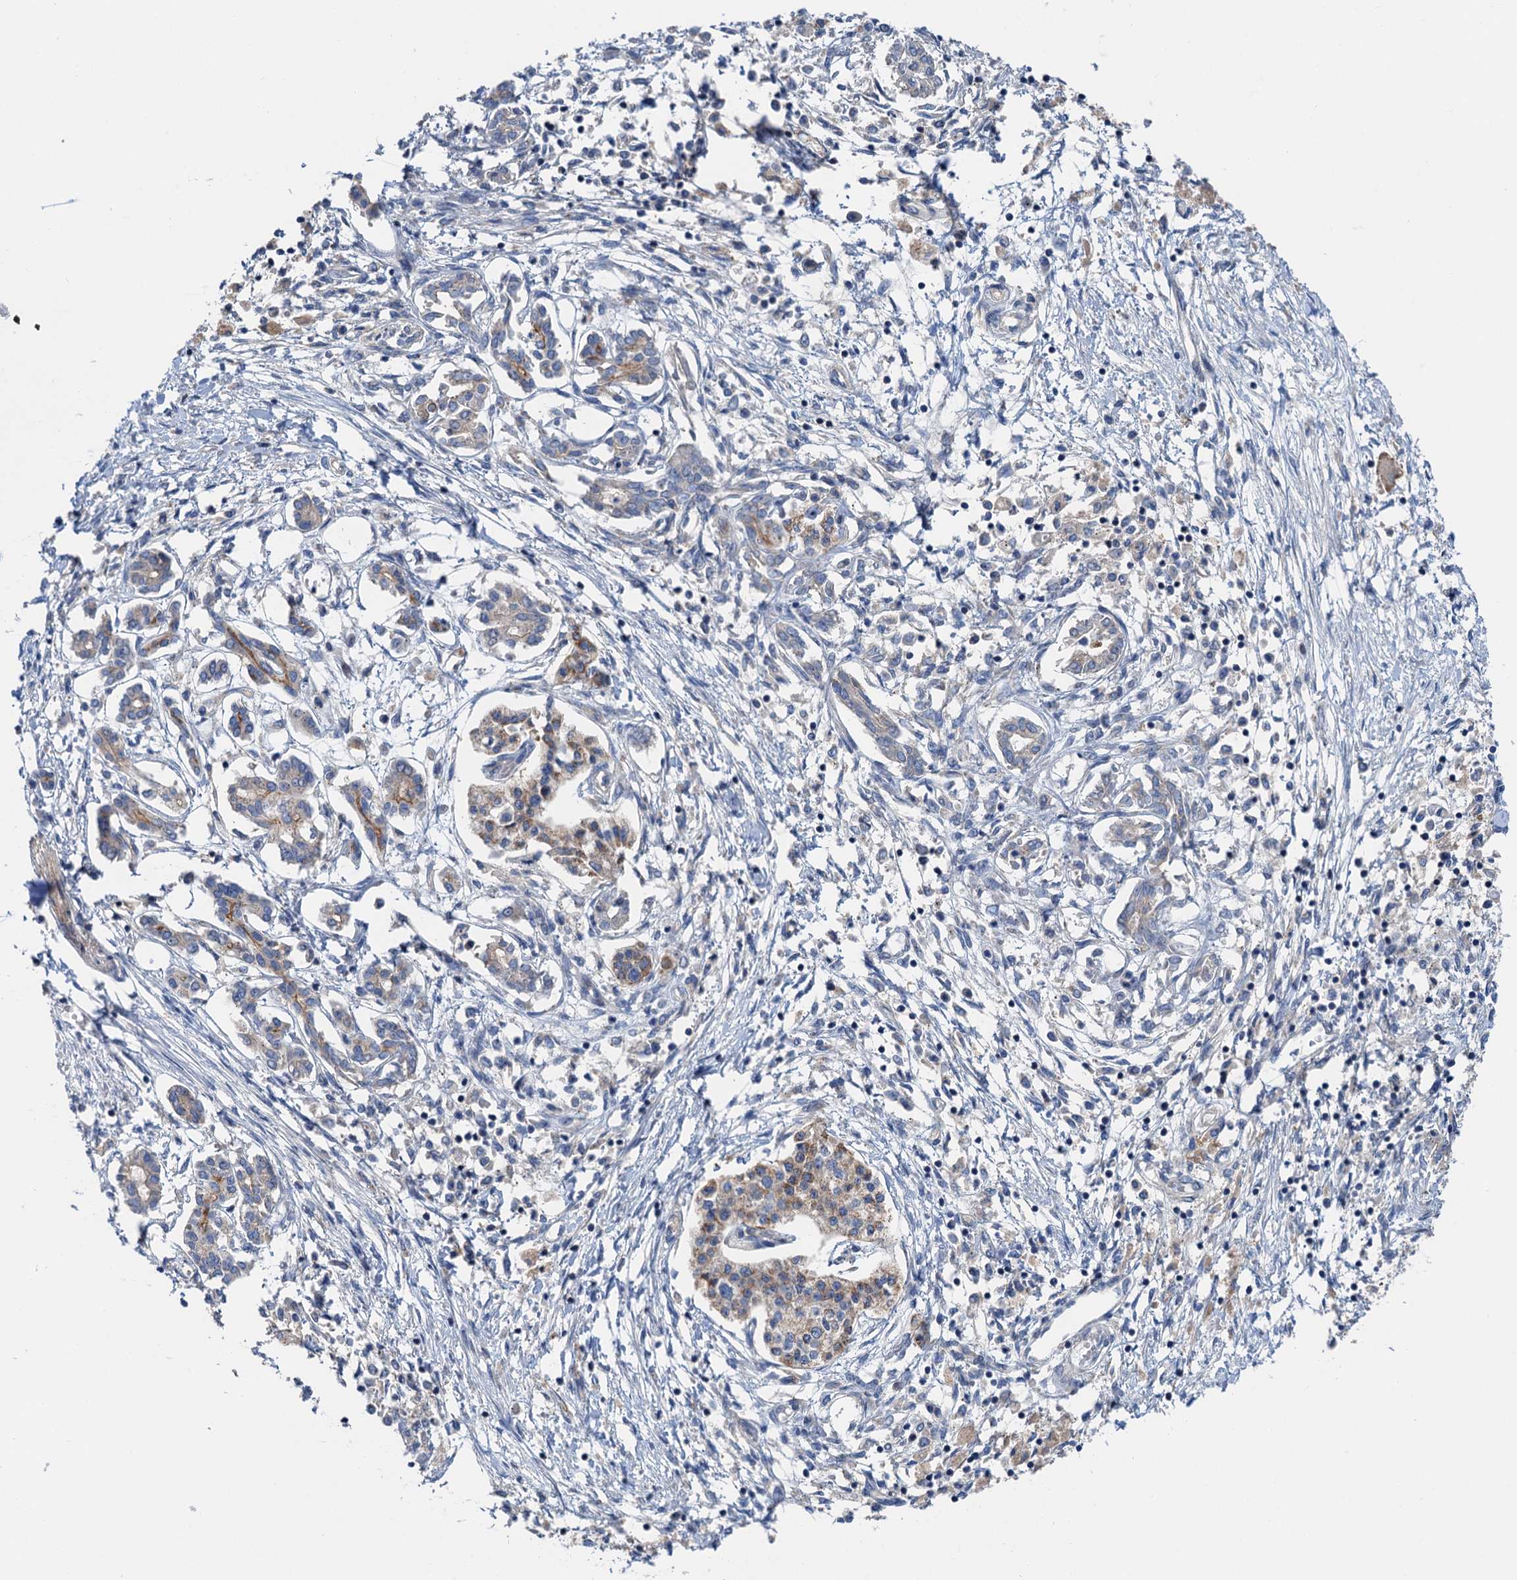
{"staining": {"intensity": "weak", "quantity": "<25%", "location": "cytoplasmic/membranous"}, "tissue": "pancreatic cancer", "cell_type": "Tumor cells", "image_type": "cancer", "snomed": [{"axis": "morphology", "description": "Adenocarcinoma, NOS"}, {"axis": "topography", "description": "Pancreas"}], "caption": "High magnification brightfield microscopy of adenocarcinoma (pancreatic) stained with DAB (brown) and counterstained with hematoxylin (blue): tumor cells show no significant expression.", "gene": "ANKRD26", "patient": {"sex": "female", "age": 50}}